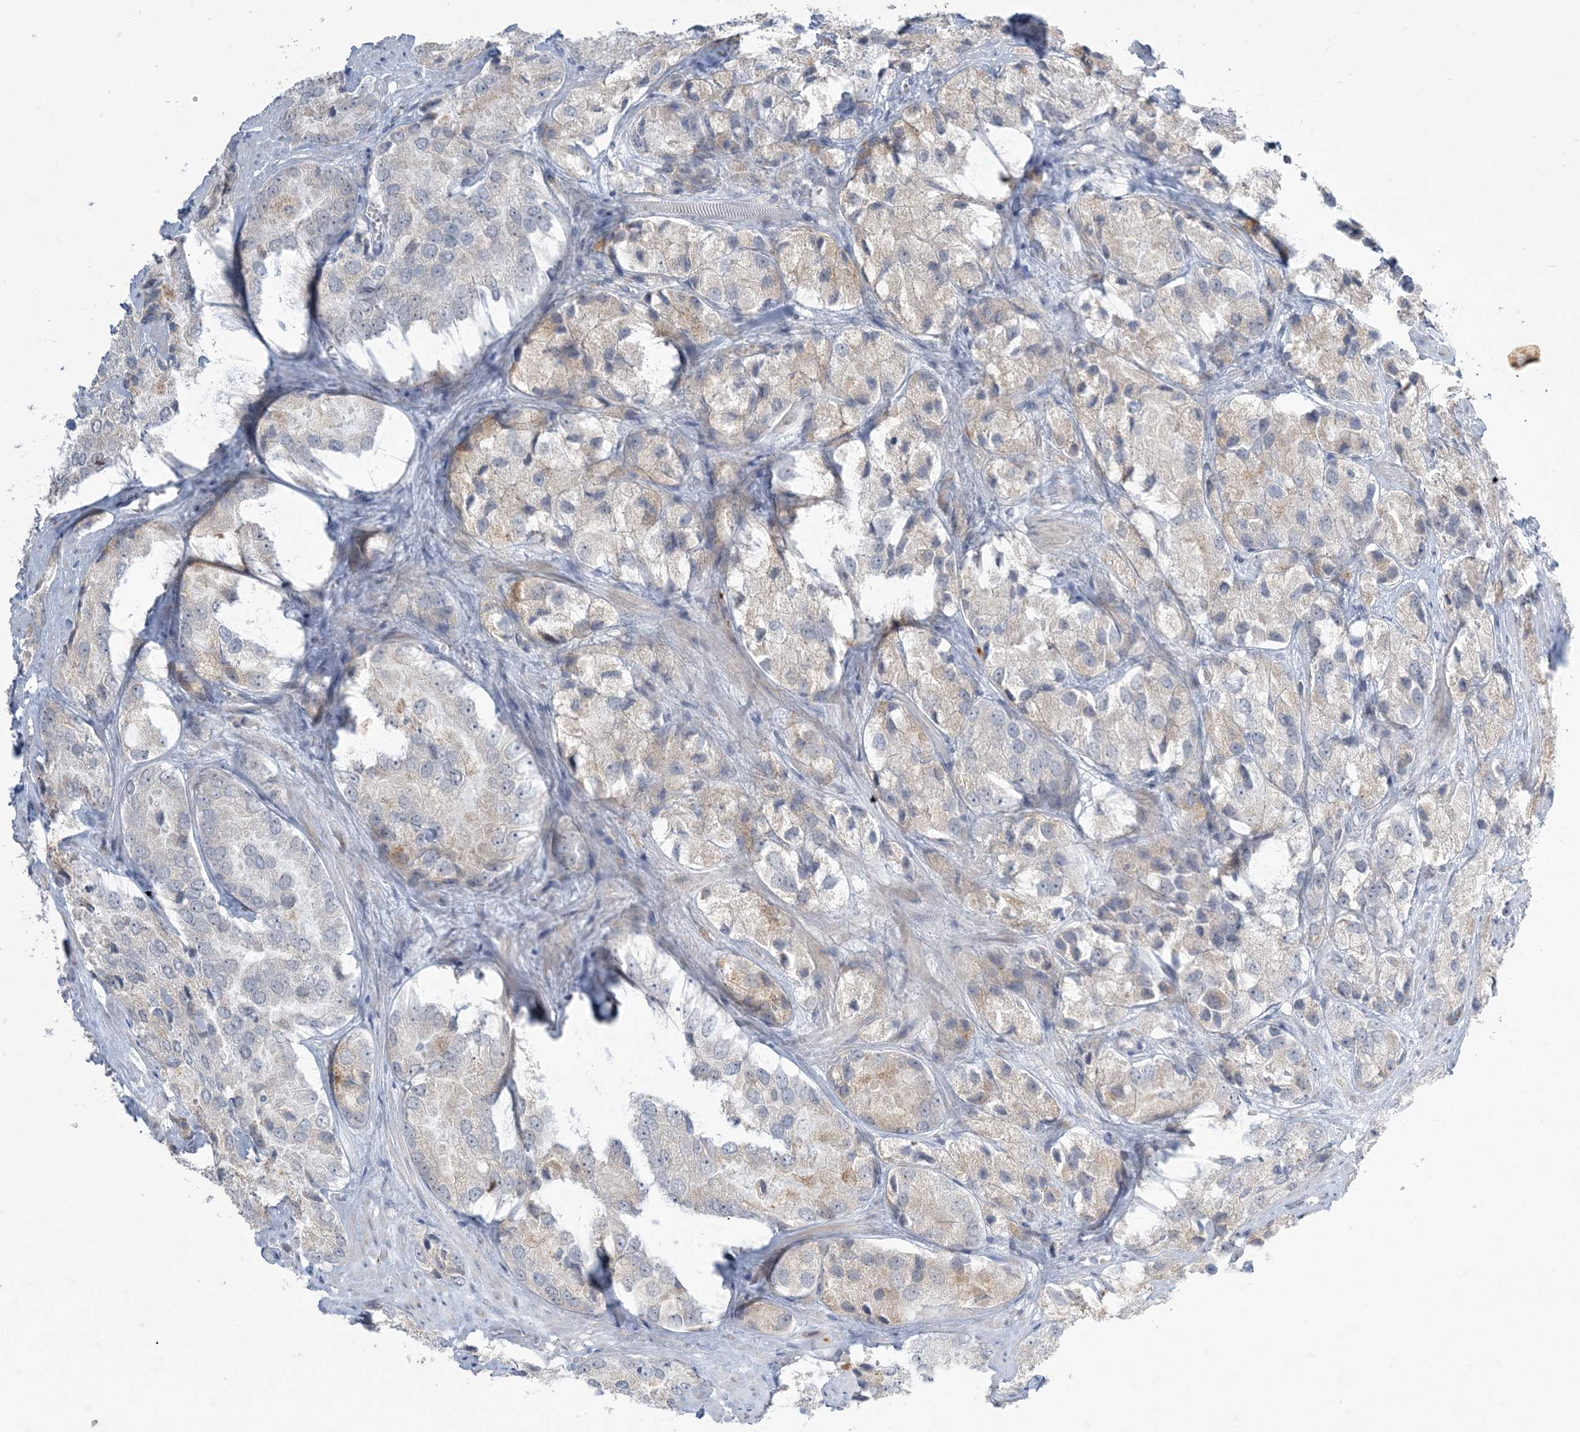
{"staining": {"intensity": "weak", "quantity": "<25%", "location": "cytoplasmic/membranous"}, "tissue": "prostate cancer", "cell_type": "Tumor cells", "image_type": "cancer", "snomed": [{"axis": "morphology", "description": "Adenocarcinoma, High grade"}, {"axis": "topography", "description": "Prostate"}], "caption": "Tumor cells show no significant expression in prostate cancer. (Brightfield microscopy of DAB IHC at high magnification).", "gene": "ZC3H6", "patient": {"sex": "male", "age": 66}}